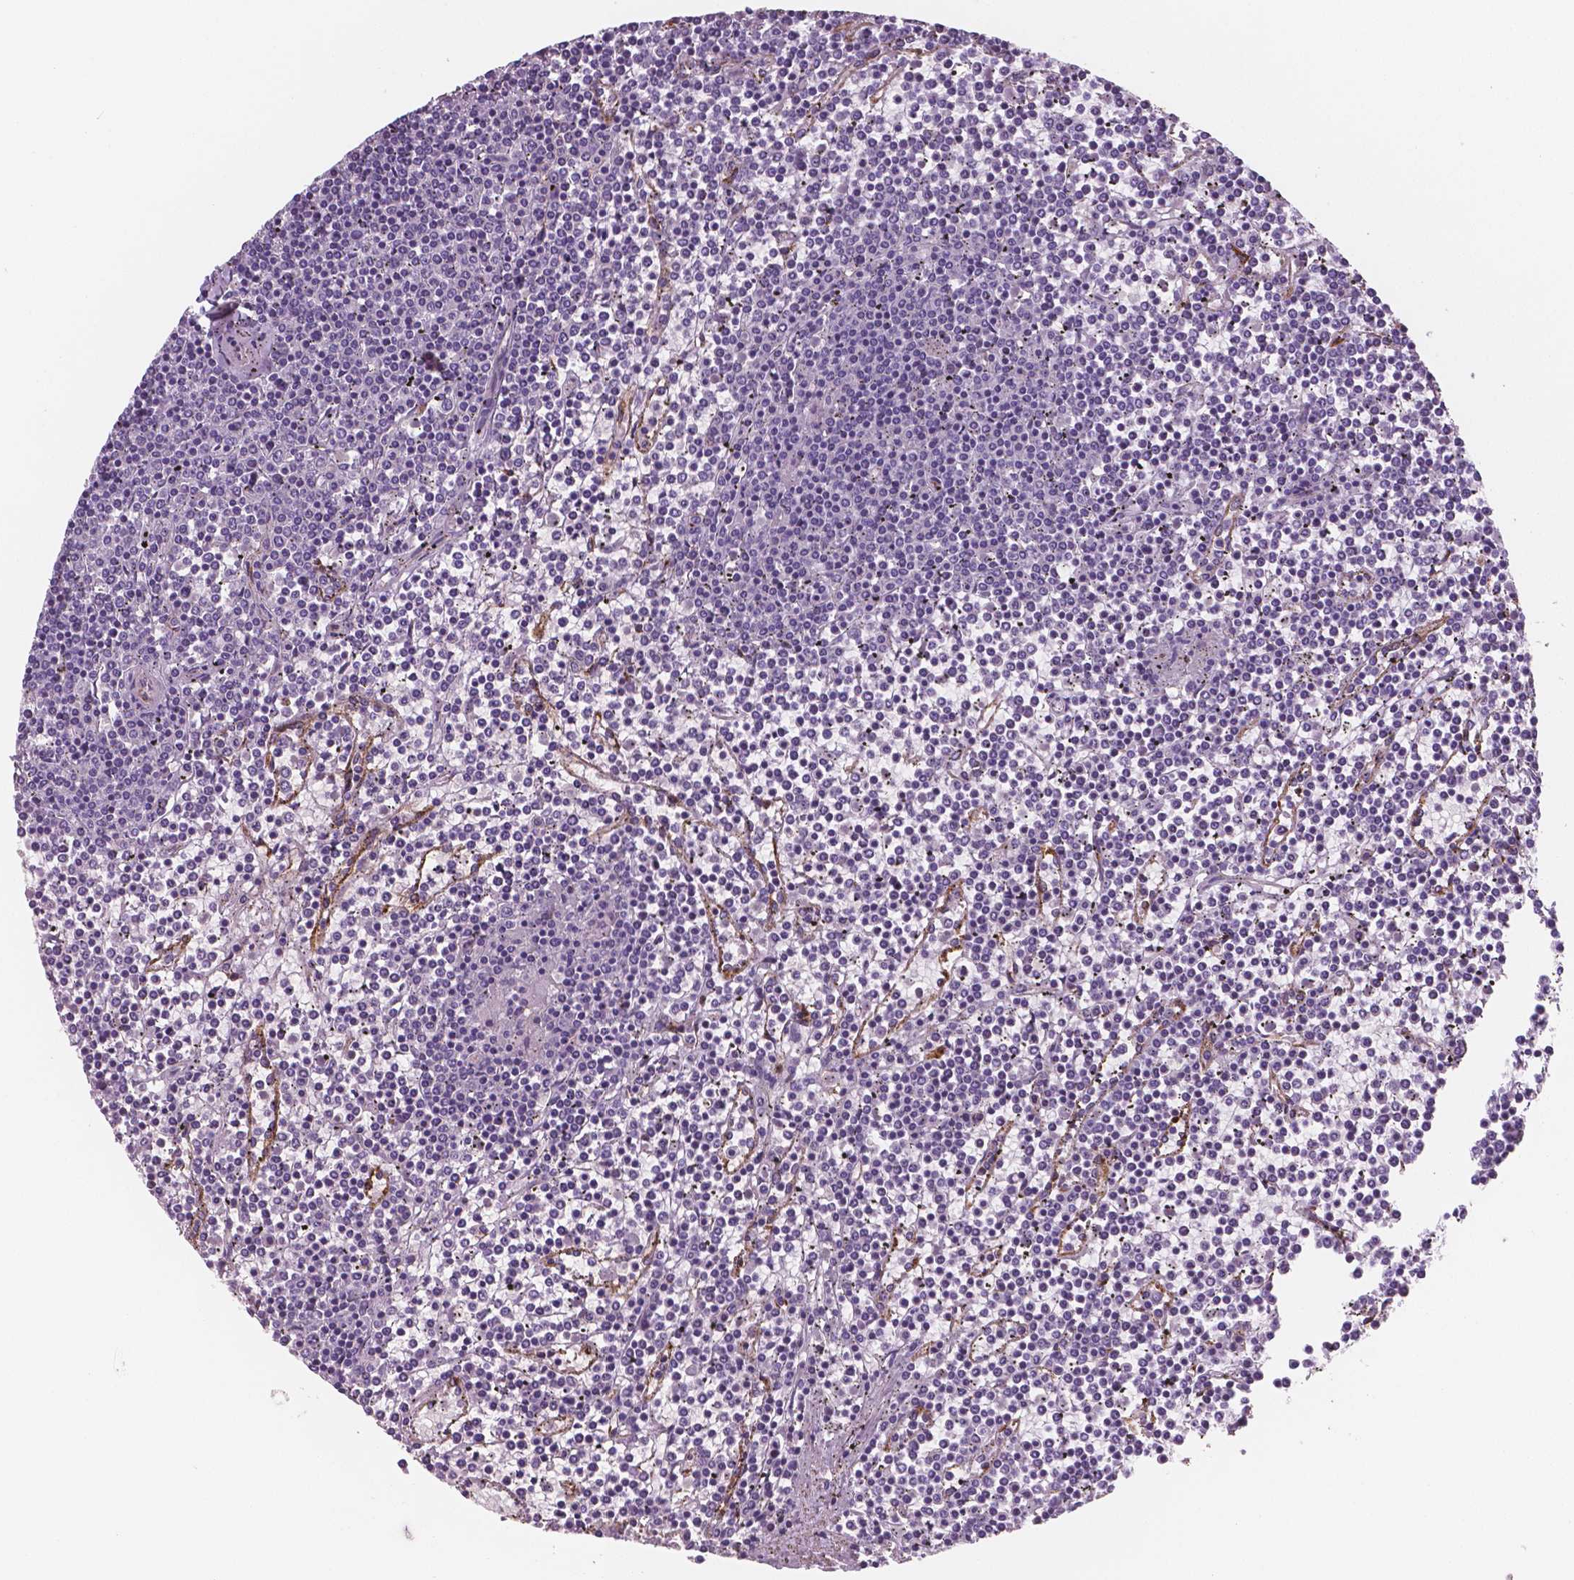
{"staining": {"intensity": "negative", "quantity": "none", "location": "none"}, "tissue": "lymphoma", "cell_type": "Tumor cells", "image_type": "cancer", "snomed": [{"axis": "morphology", "description": "Malignant lymphoma, non-Hodgkin's type, Low grade"}, {"axis": "topography", "description": "Spleen"}], "caption": "Histopathology image shows no significant protein staining in tumor cells of low-grade malignant lymphoma, non-Hodgkin's type.", "gene": "TSPAN7", "patient": {"sex": "female", "age": 19}}